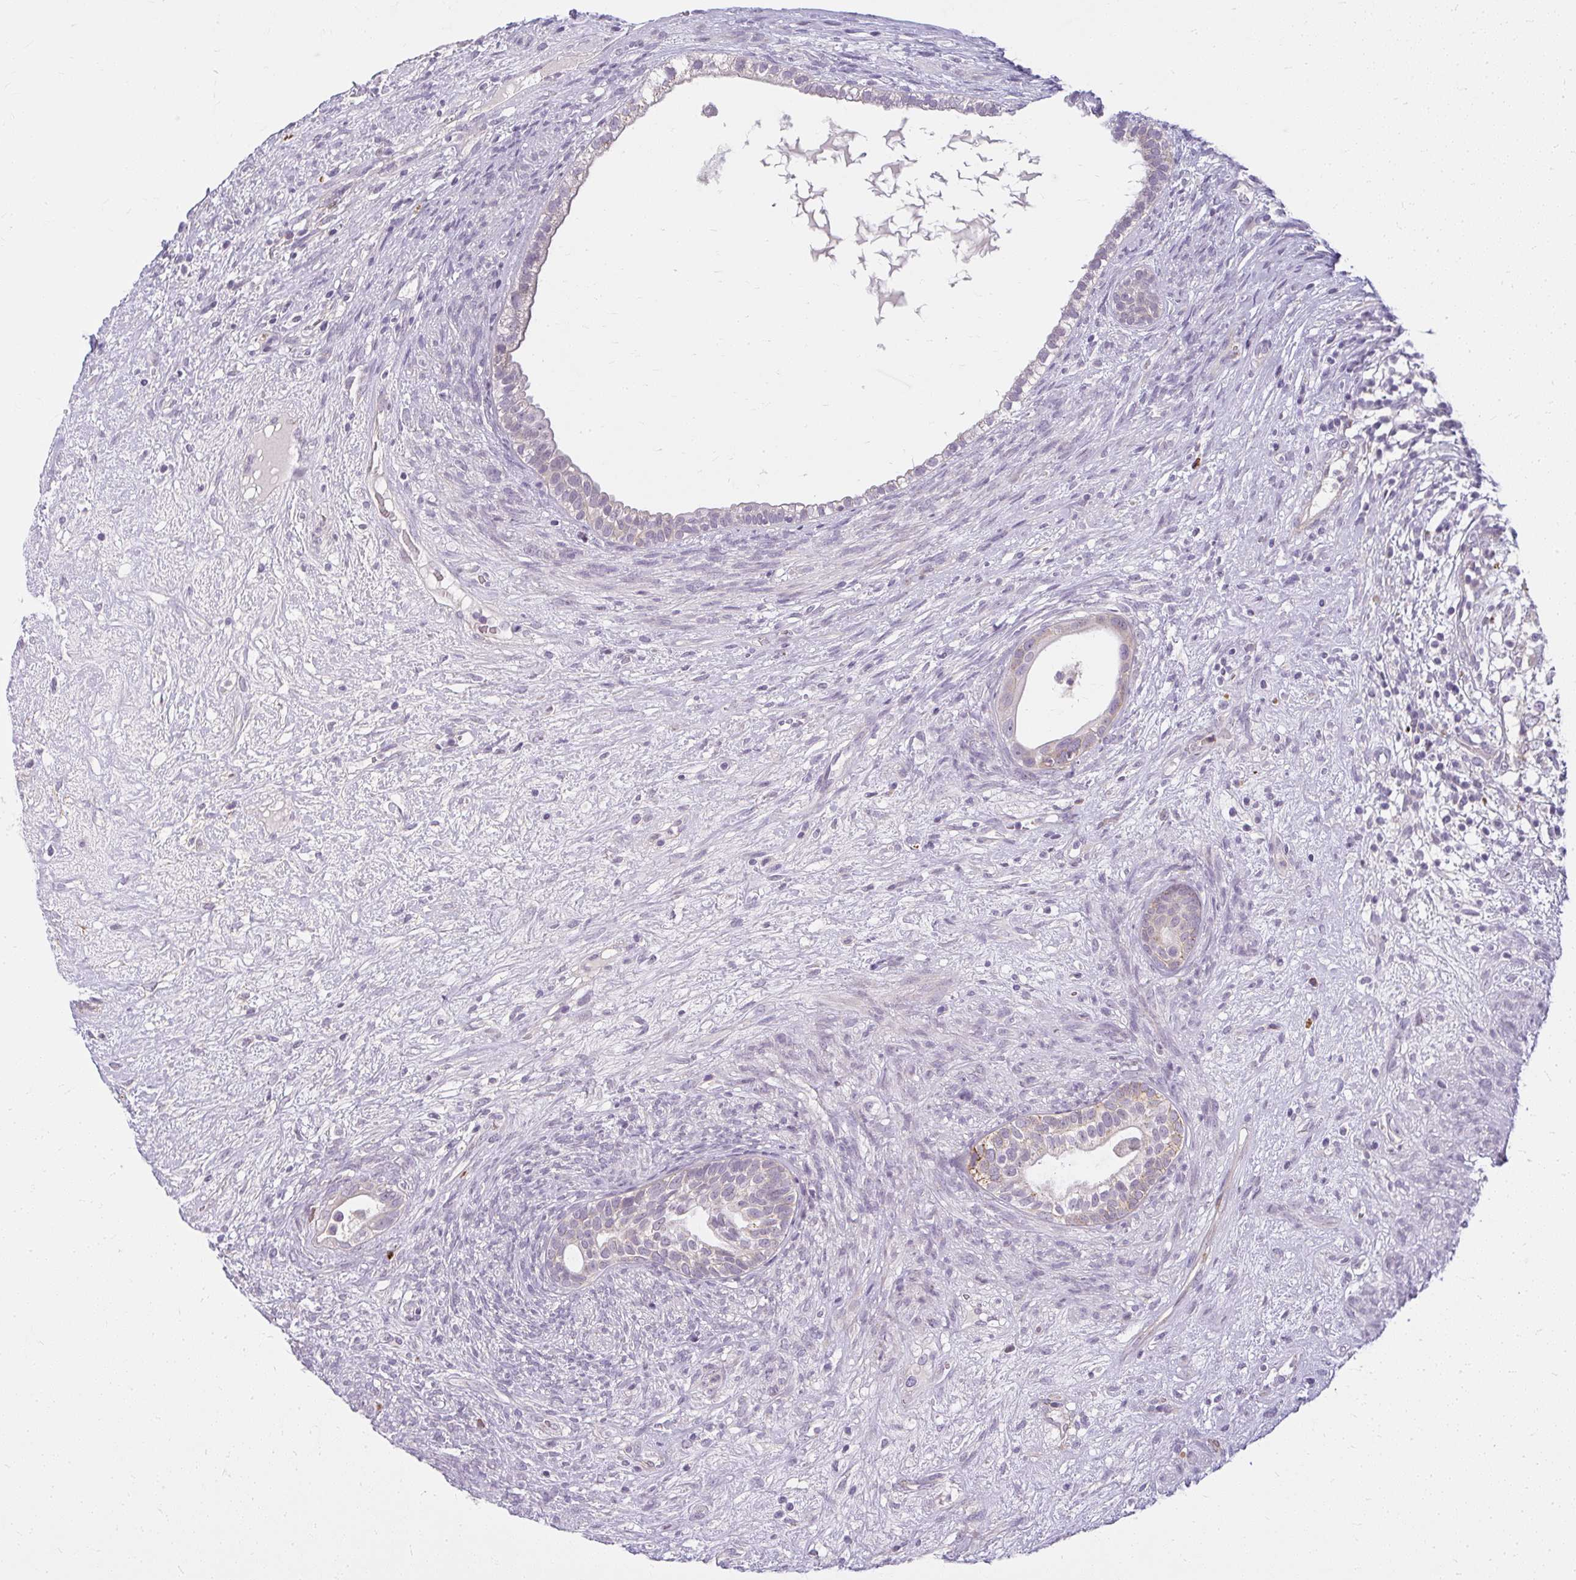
{"staining": {"intensity": "negative", "quantity": "none", "location": "none"}, "tissue": "testis cancer", "cell_type": "Tumor cells", "image_type": "cancer", "snomed": [{"axis": "morphology", "description": "Seminoma, NOS"}, {"axis": "morphology", "description": "Carcinoma, Embryonal, NOS"}, {"axis": "topography", "description": "Testis"}], "caption": "Immunohistochemical staining of human testis cancer (embryonal carcinoma) reveals no significant expression in tumor cells.", "gene": "ZFYVE26", "patient": {"sex": "male", "age": 41}}